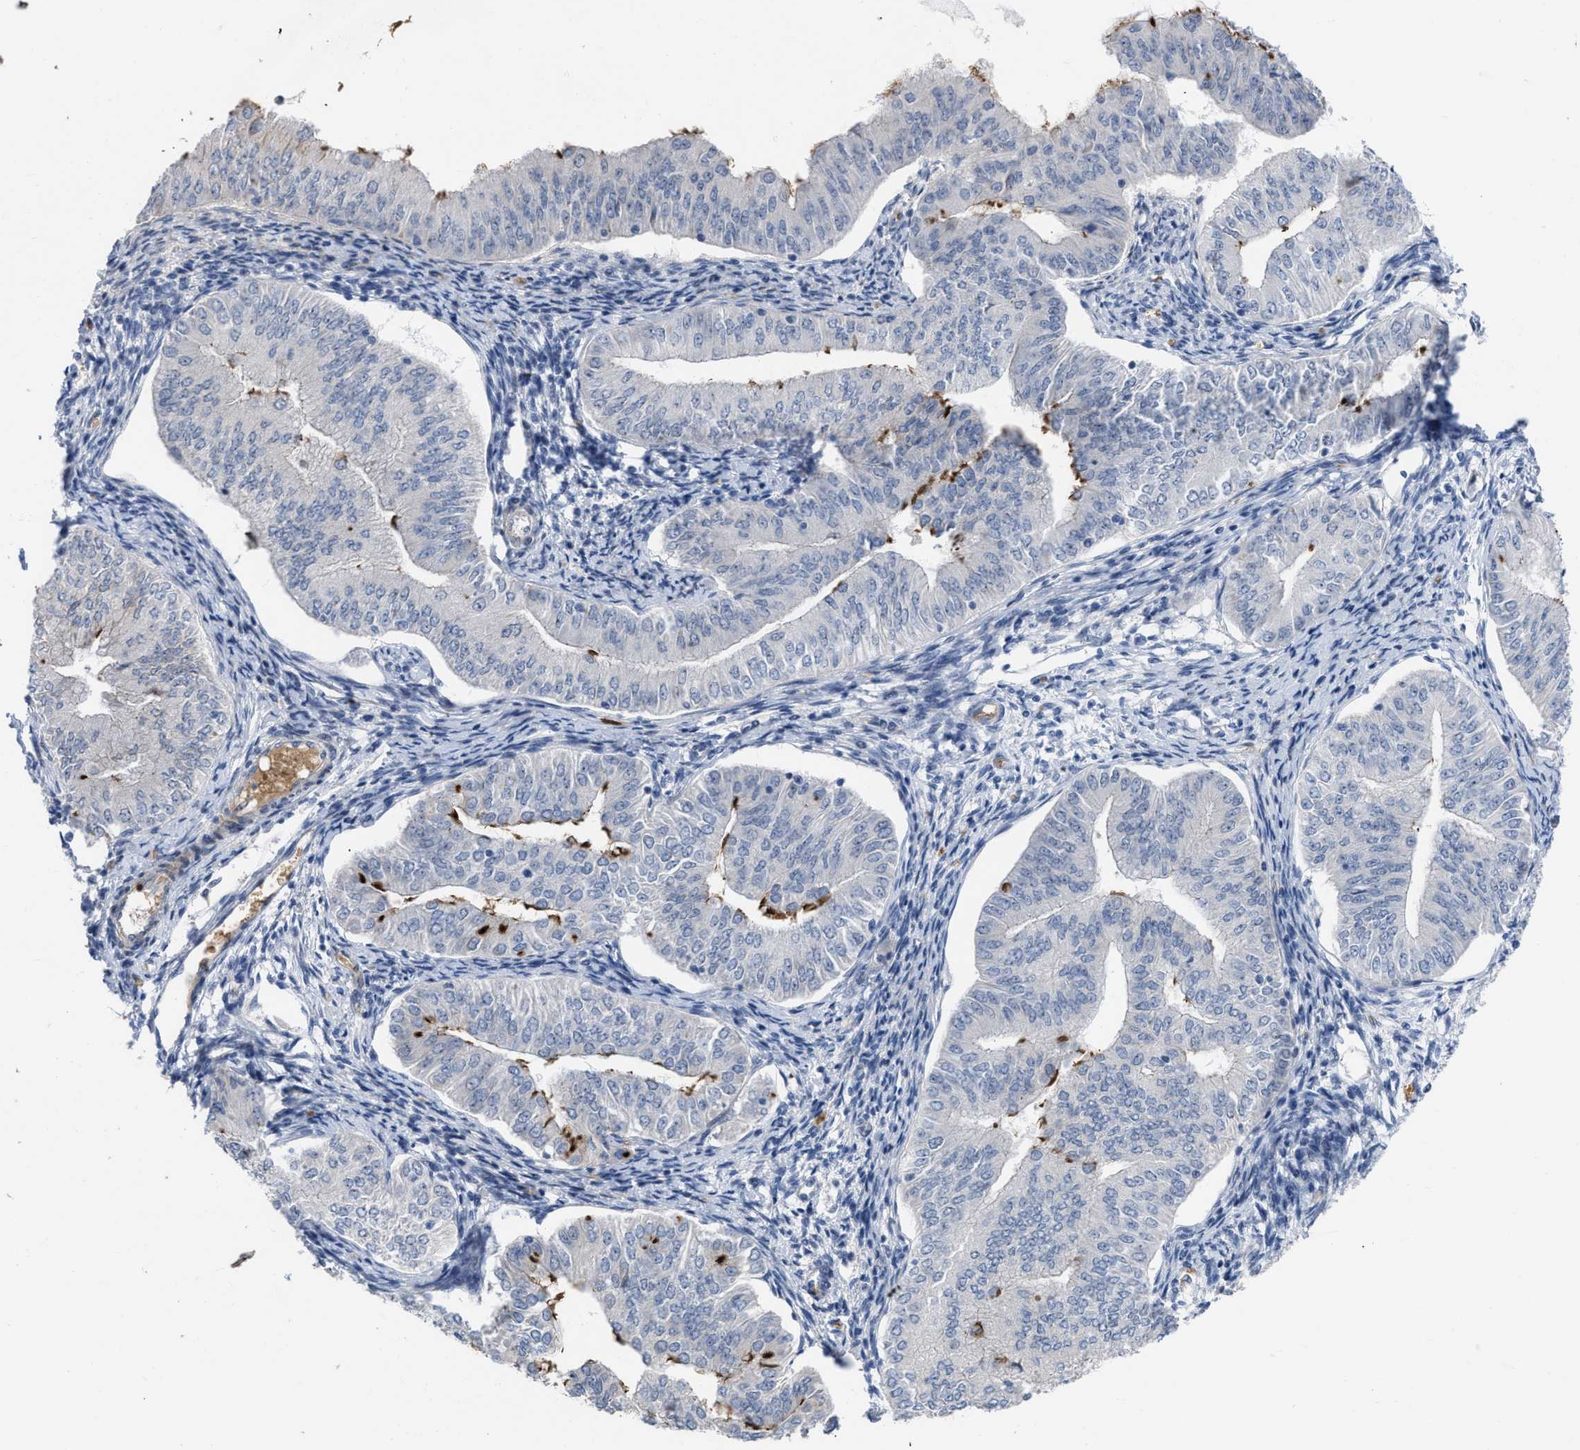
{"staining": {"intensity": "negative", "quantity": "none", "location": "none"}, "tissue": "endometrial cancer", "cell_type": "Tumor cells", "image_type": "cancer", "snomed": [{"axis": "morphology", "description": "Normal tissue, NOS"}, {"axis": "morphology", "description": "Adenocarcinoma, NOS"}, {"axis": "topography", "description": "Endometrium"}], "caption": "Endometrial cancer (adenocarcinoma) was stained to show a protein in brown. There is no significant expression in tumor cells.", "gene": "POLR1F", "patient": {"sex": "female", "age": 53}}